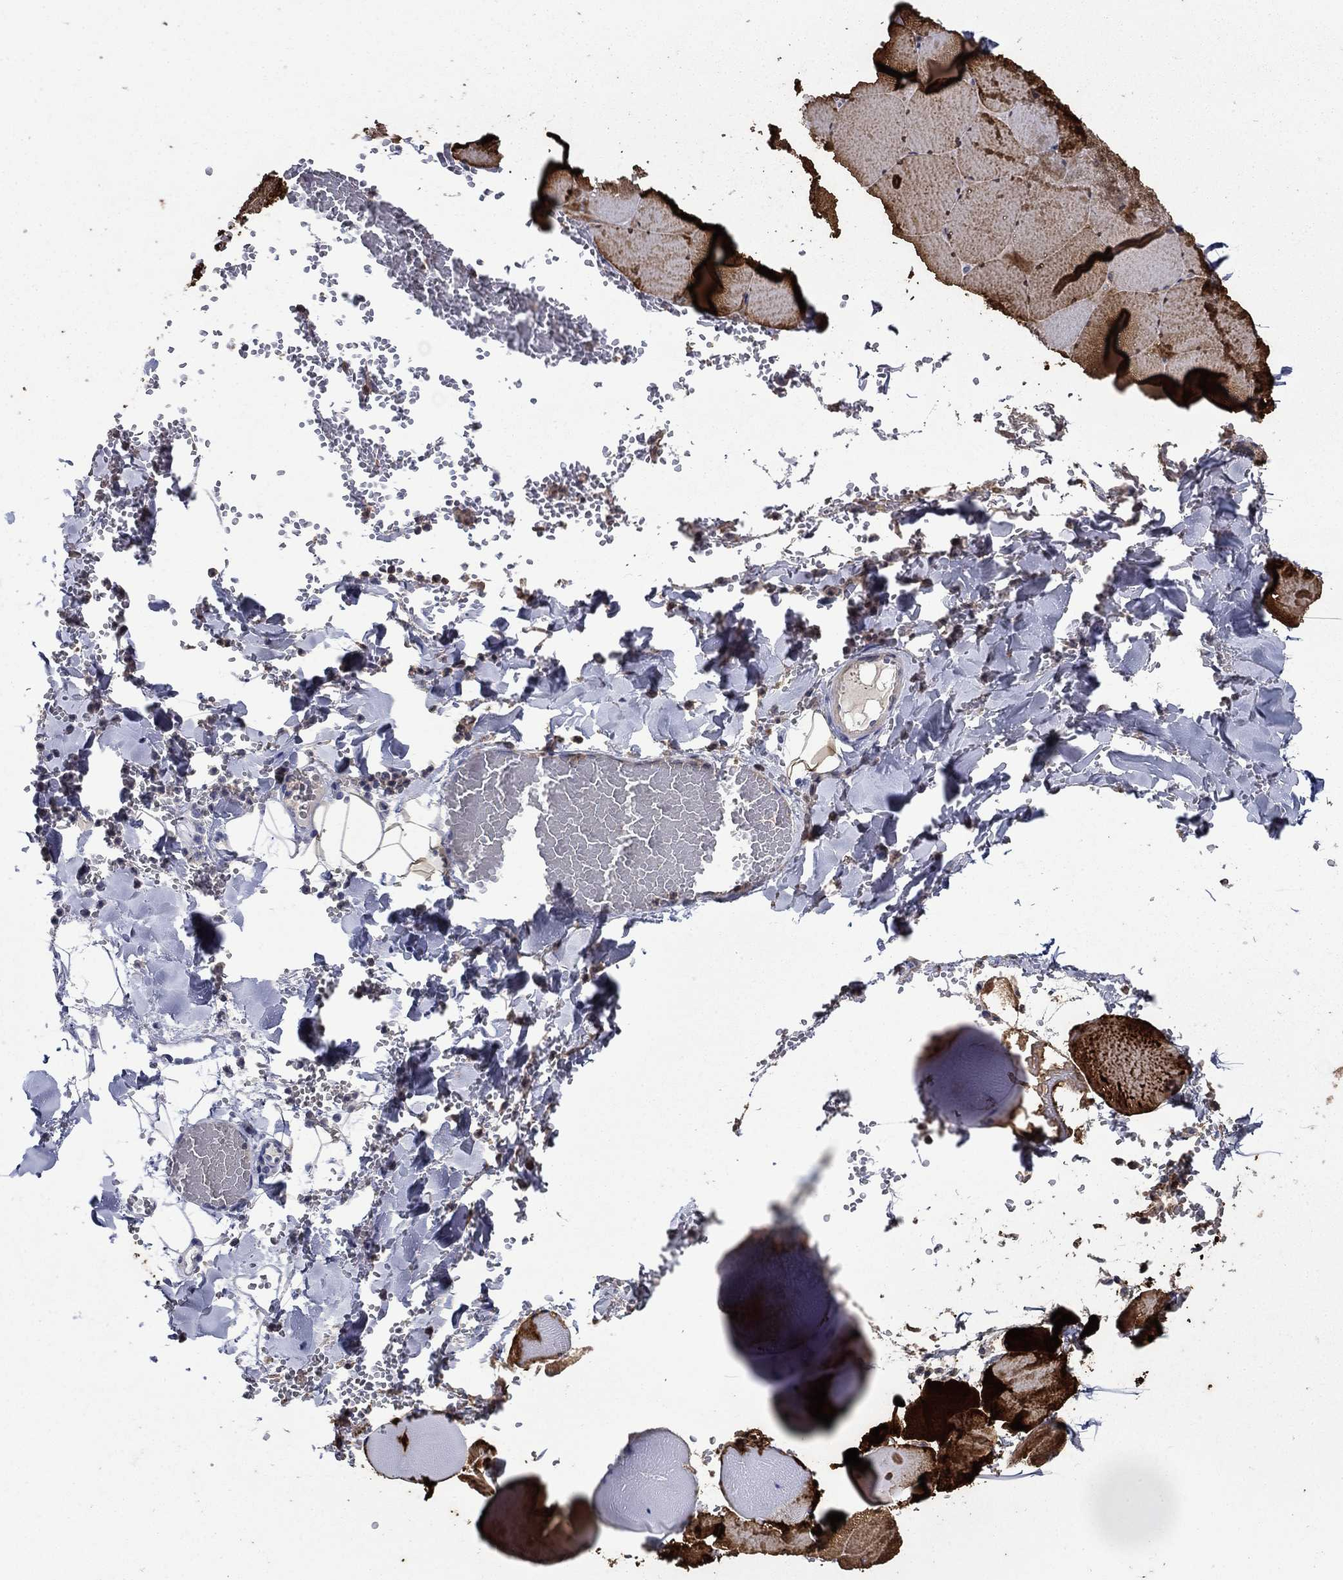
{"staining": {"intensity": "strong", "quantity": "25%-75%", "location": "cytoplasmic/membranous"}, "tissue": "skeletal muscle", "cell_type": "Myocytes", "image_type": "normal", "snomed": [{"axis": "morphology", "description": "Normal tissue, NOS"}, {"axis": "morphology", "description": "Malignant melanoma, Metastatic site"}, {"axis": "topography", "description": "Skeletal muscle"}], "caption": "Immunohistochemistry (IHC) of benign skeletal muscle displays high levels of strong cytoplasmic/membranous staining in approximately 25%-75% of myocytes.", "gene": "DVL1", "patient": {"sex": "male", "age": 50}}